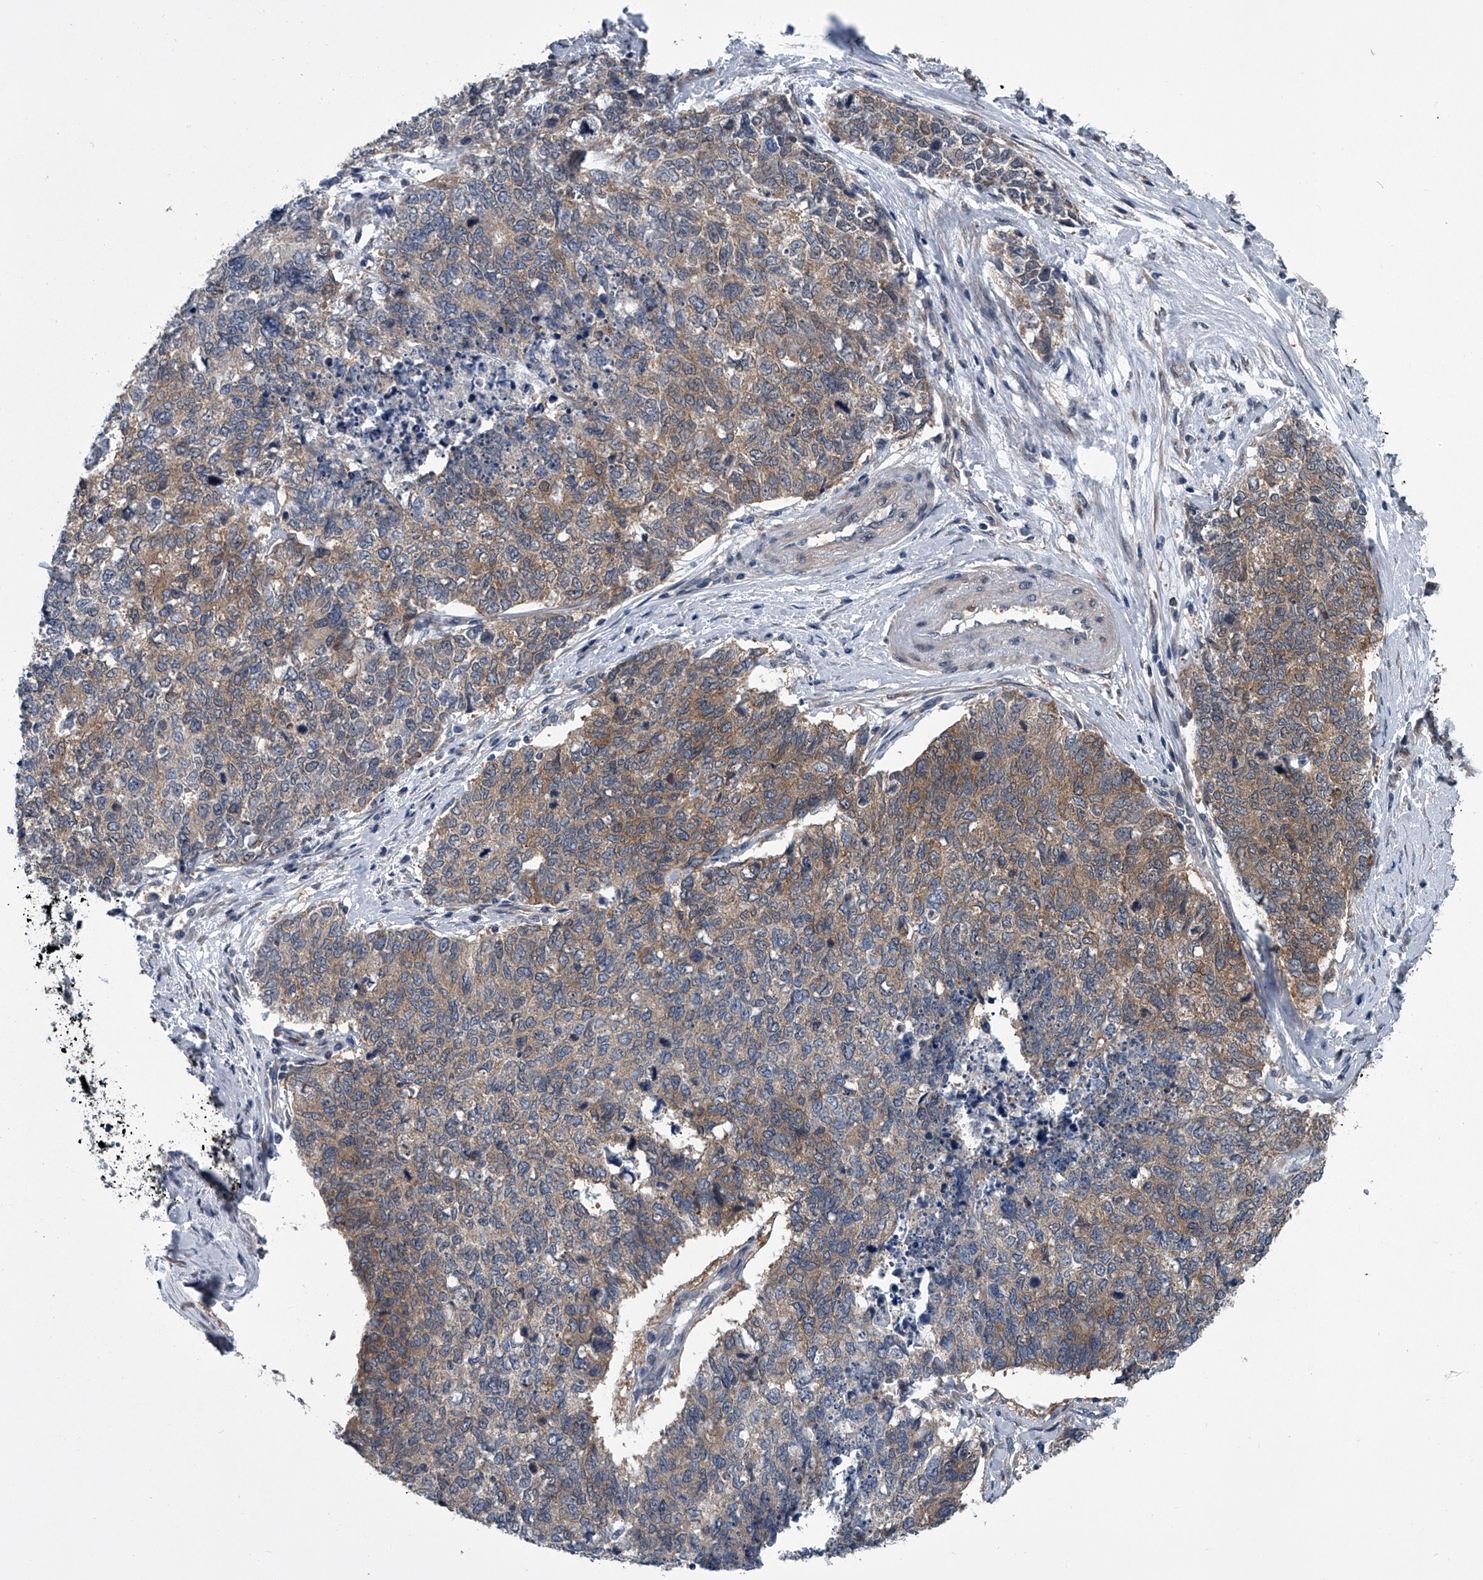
{"staining": {"intensity": "weak", "quantity": ">75%", "location": "cytoplasmic/membranous"}, "tissue": "cervical cancer", "cell_type": "Tumor cells", "image_type": "cancer", "snomed": [{"axis": "morphology", "description": "Squamous cell carcinoma, NOS"}, {"axis": "topography", "description": "Cervix"}], "caption": "Immunohistochemistry (IHC) photomicrograph of neoplastic tissue: cervical cancer stained using immunohistochemistry shows low levels of weak protein expression localized specifically in the cytoplasmic/membranous of tumor cells, appearing as a cytoplasmic/membranous brown color.", "gene": "PPP2R5D", "patient": {"sex": "female", "age": 63}}